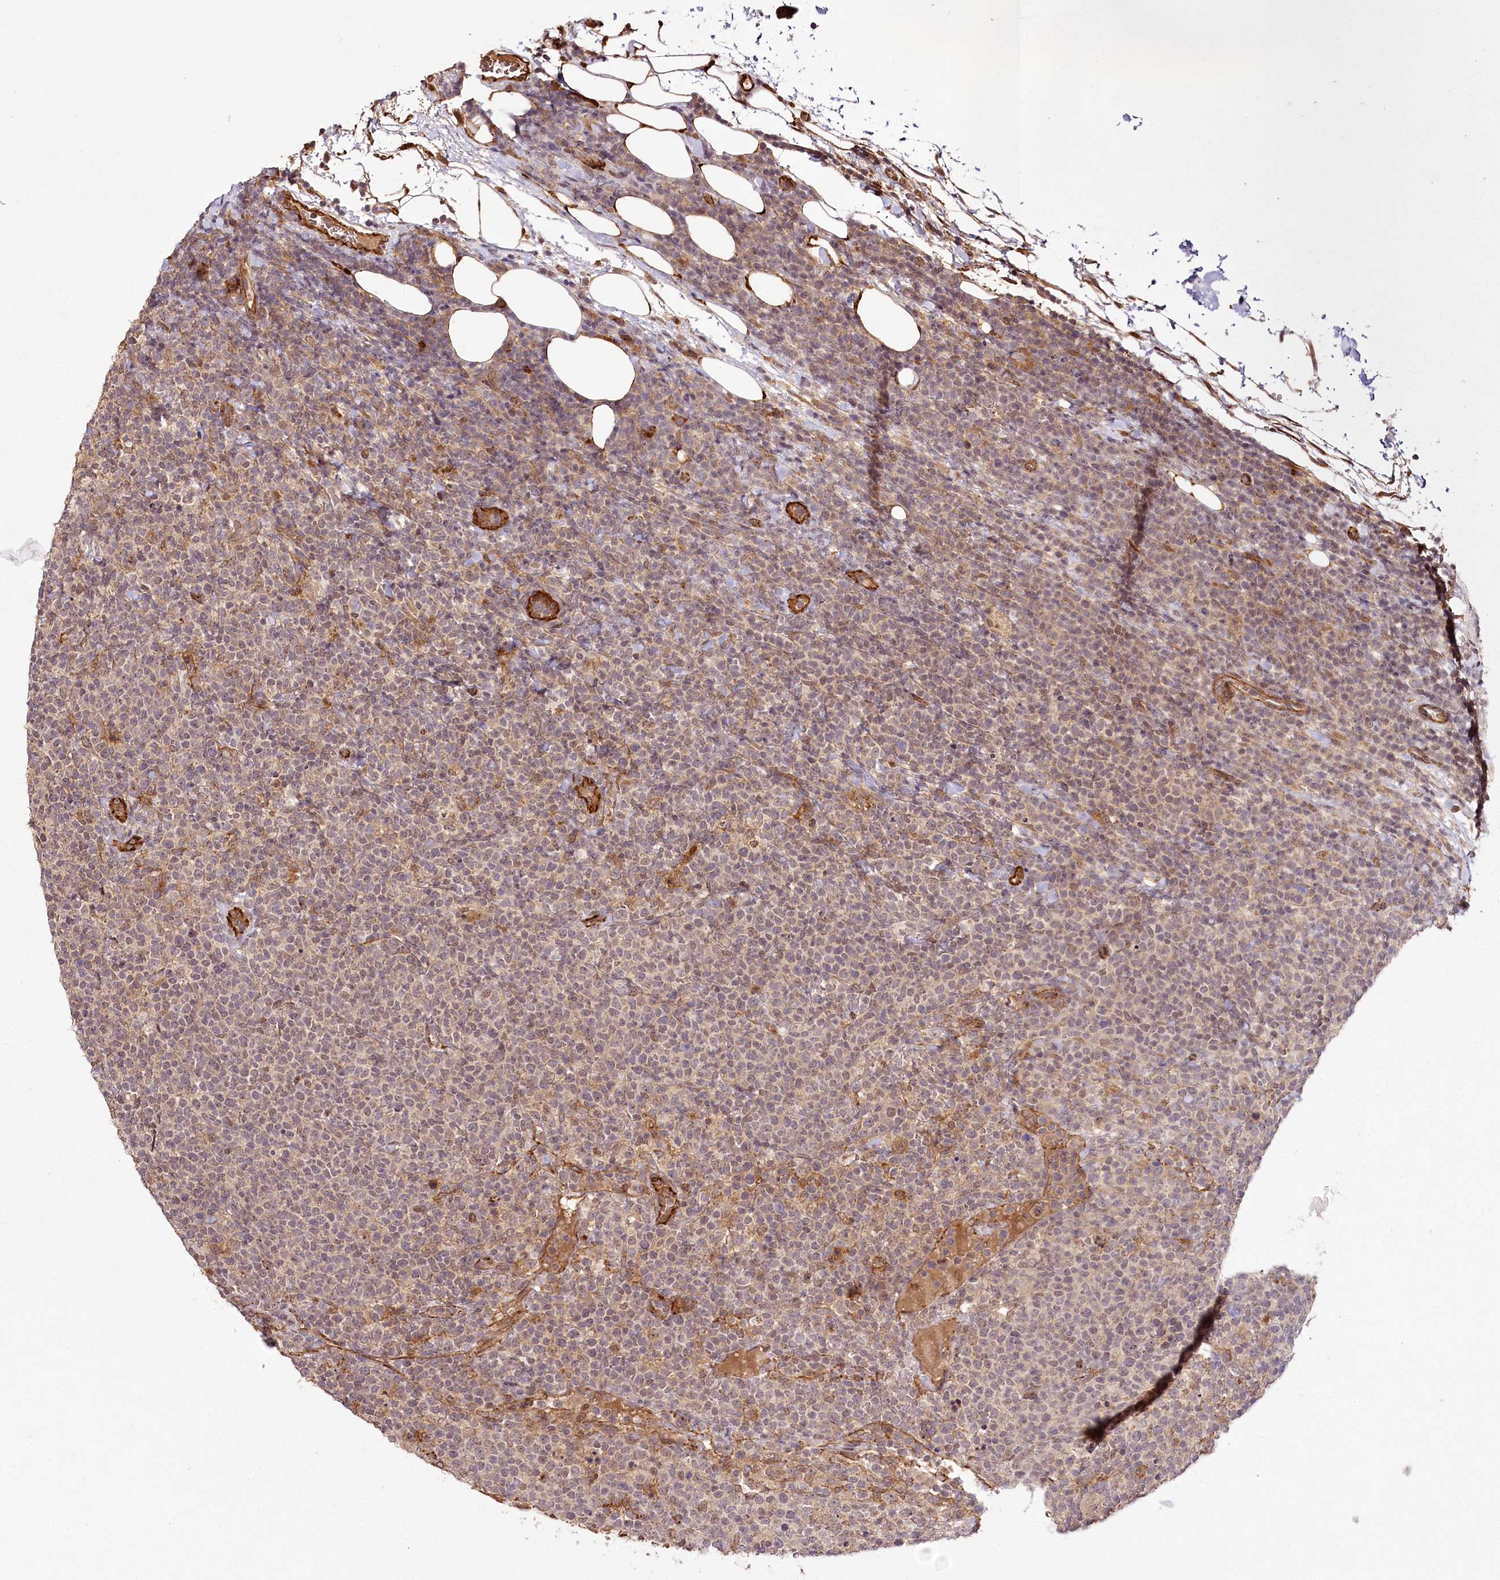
{"staining": {"intensity": "weak", "quantity": "<25%", "location": "cytoplasmic/membranous"}, "tissue": "lymphoma", "cell_type": "Tumor cells", "image_type": "cancer", "snomed": [{"axis": "morphology", "description": "Malignant lymphoma, non-Hodgkin's type, High grade"}, {"axis": "topography", "description": "Lymph node"}], "caption": "IHC of malignant lymphoma, non-Hodgkin's type (high-grade) exhibits no staining in tumor cells.", "gene": "ALKBH8", "patient": {"sex": "male", "age": 61}}